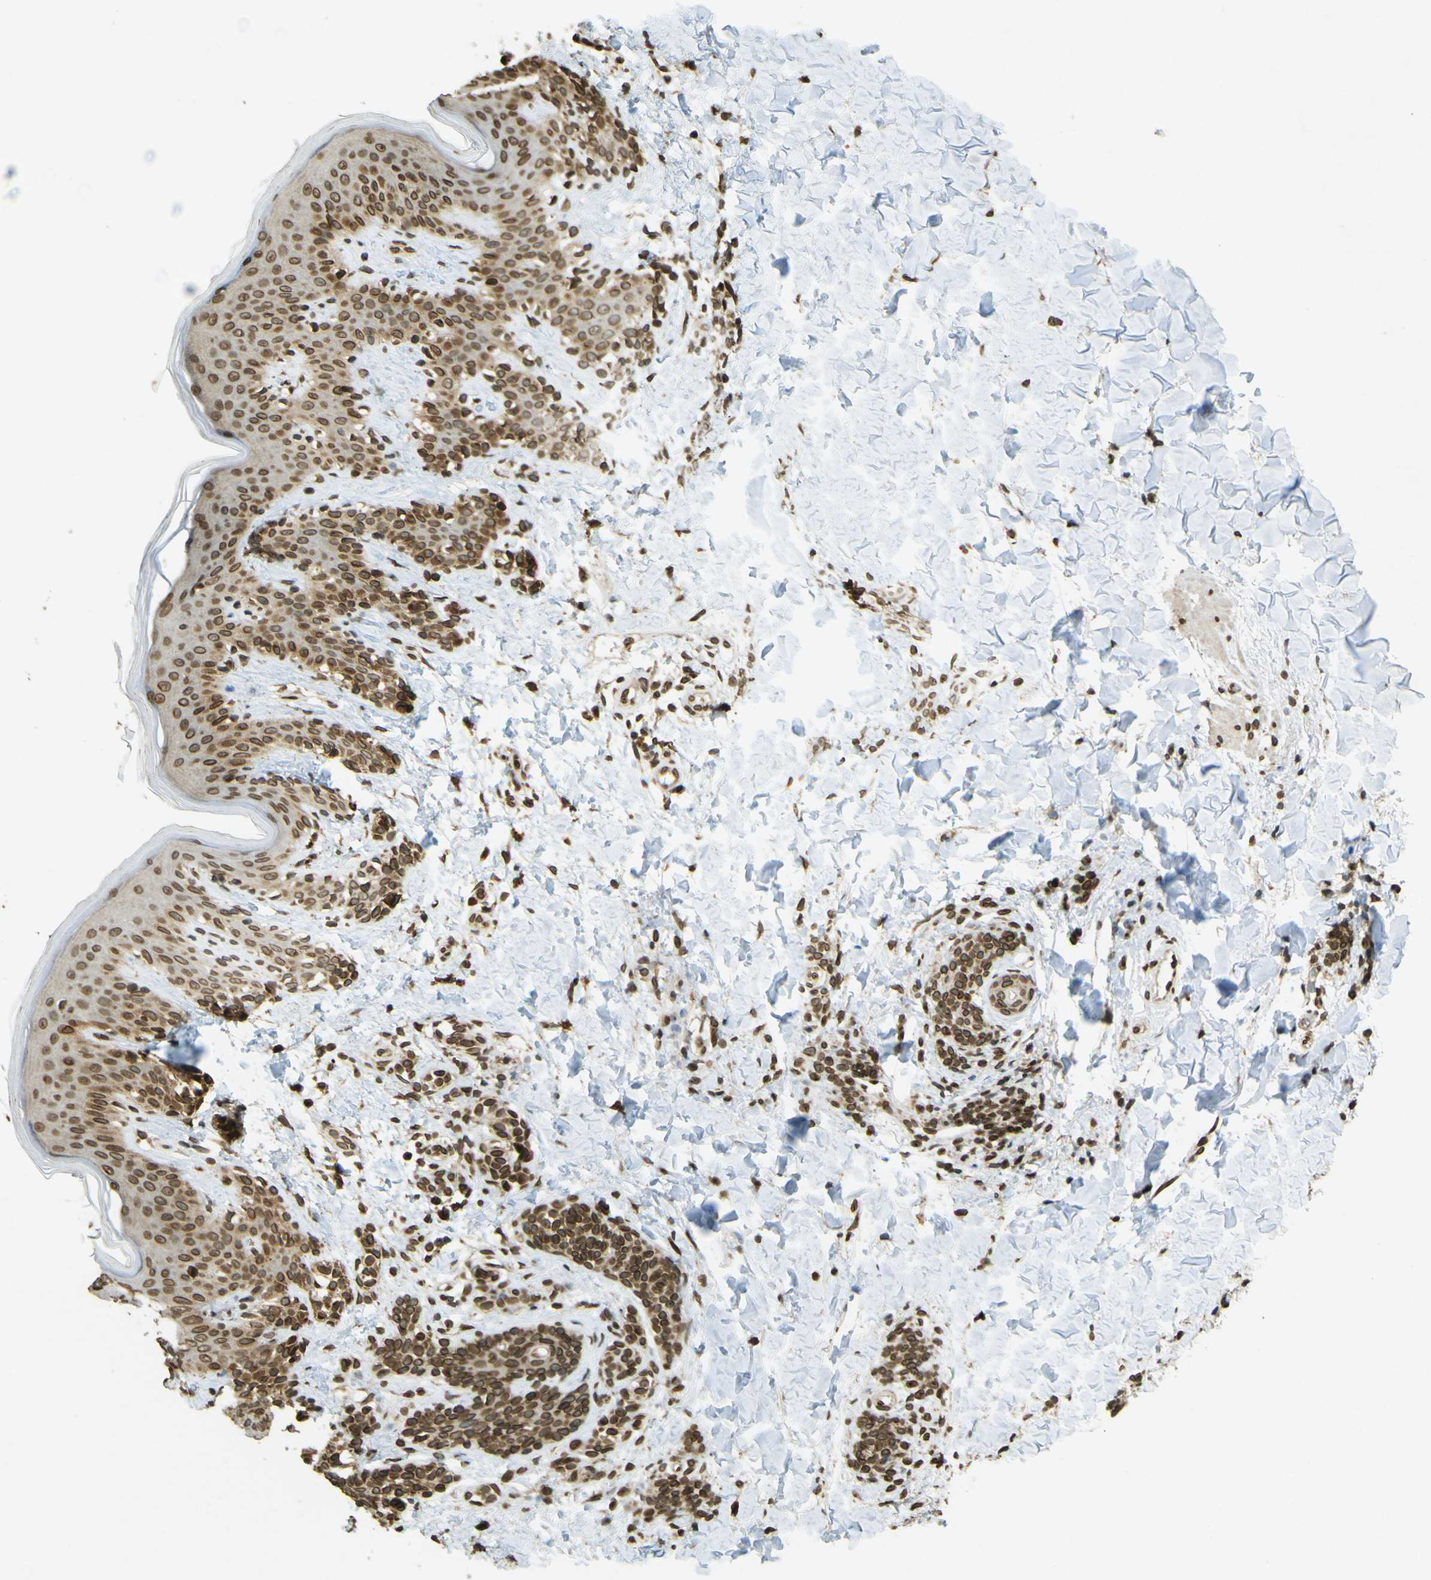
{"staining": {"intensity": "strong", "quantity": ">75%", "location": "cytoplasmic/membranous,nuclear"}, "tissue": "skin", "cell_type": "Fibroblasts", "image_type": "normal", "snomed": [{"axis": "morphology", "description": "Normal tissue, NOS"}, {"axis": "topography", "description": "Skin"}], "caption": "Benign skin was stained to show a protein in brown. There is high levels of strong cytoplasmic/membranous,nuclear expression in about >75% of fibroblasts.", "gene": "GALNT1", "patient": {"sex": "male", "age": 16}}